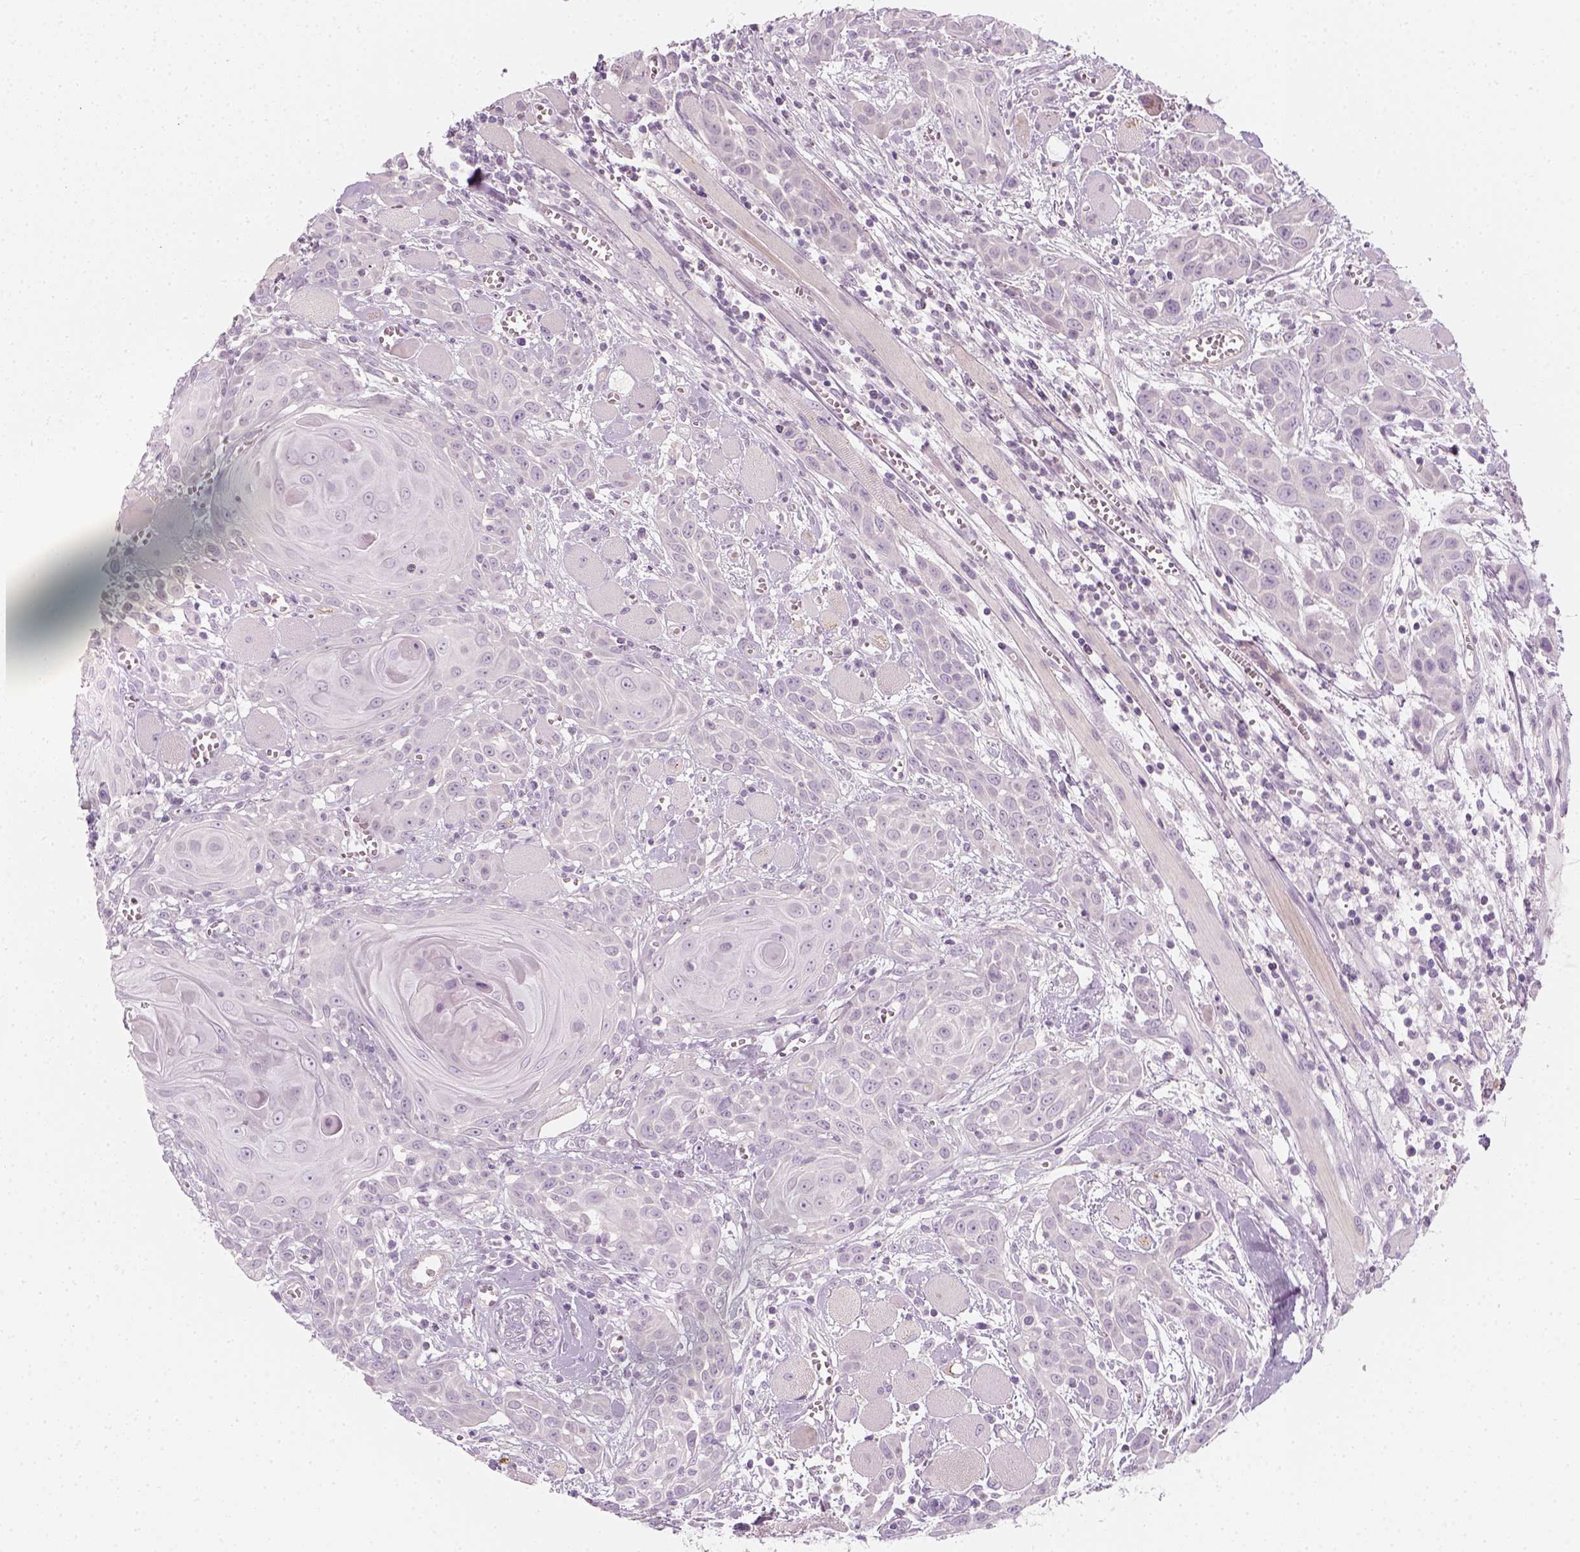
{"staining": {"intensity": "negative", "quantity": "none", "location": "none"}, "tissue": "head and neck cancer", "cell_type": "Tumor cells", "image_type": "cancer", "snomed": [{"axis": "morphology", "description": "Squamous cell carcinoma, NOS"}, {"axis": "topography", "description": "Head-Neck"}], "caption": "Head and neck cancer was stained to show a protein in brown. There is no significant expression in tumor cells.", "gene": "PRAME", "patient": {"sex": "female", "age": 80}}